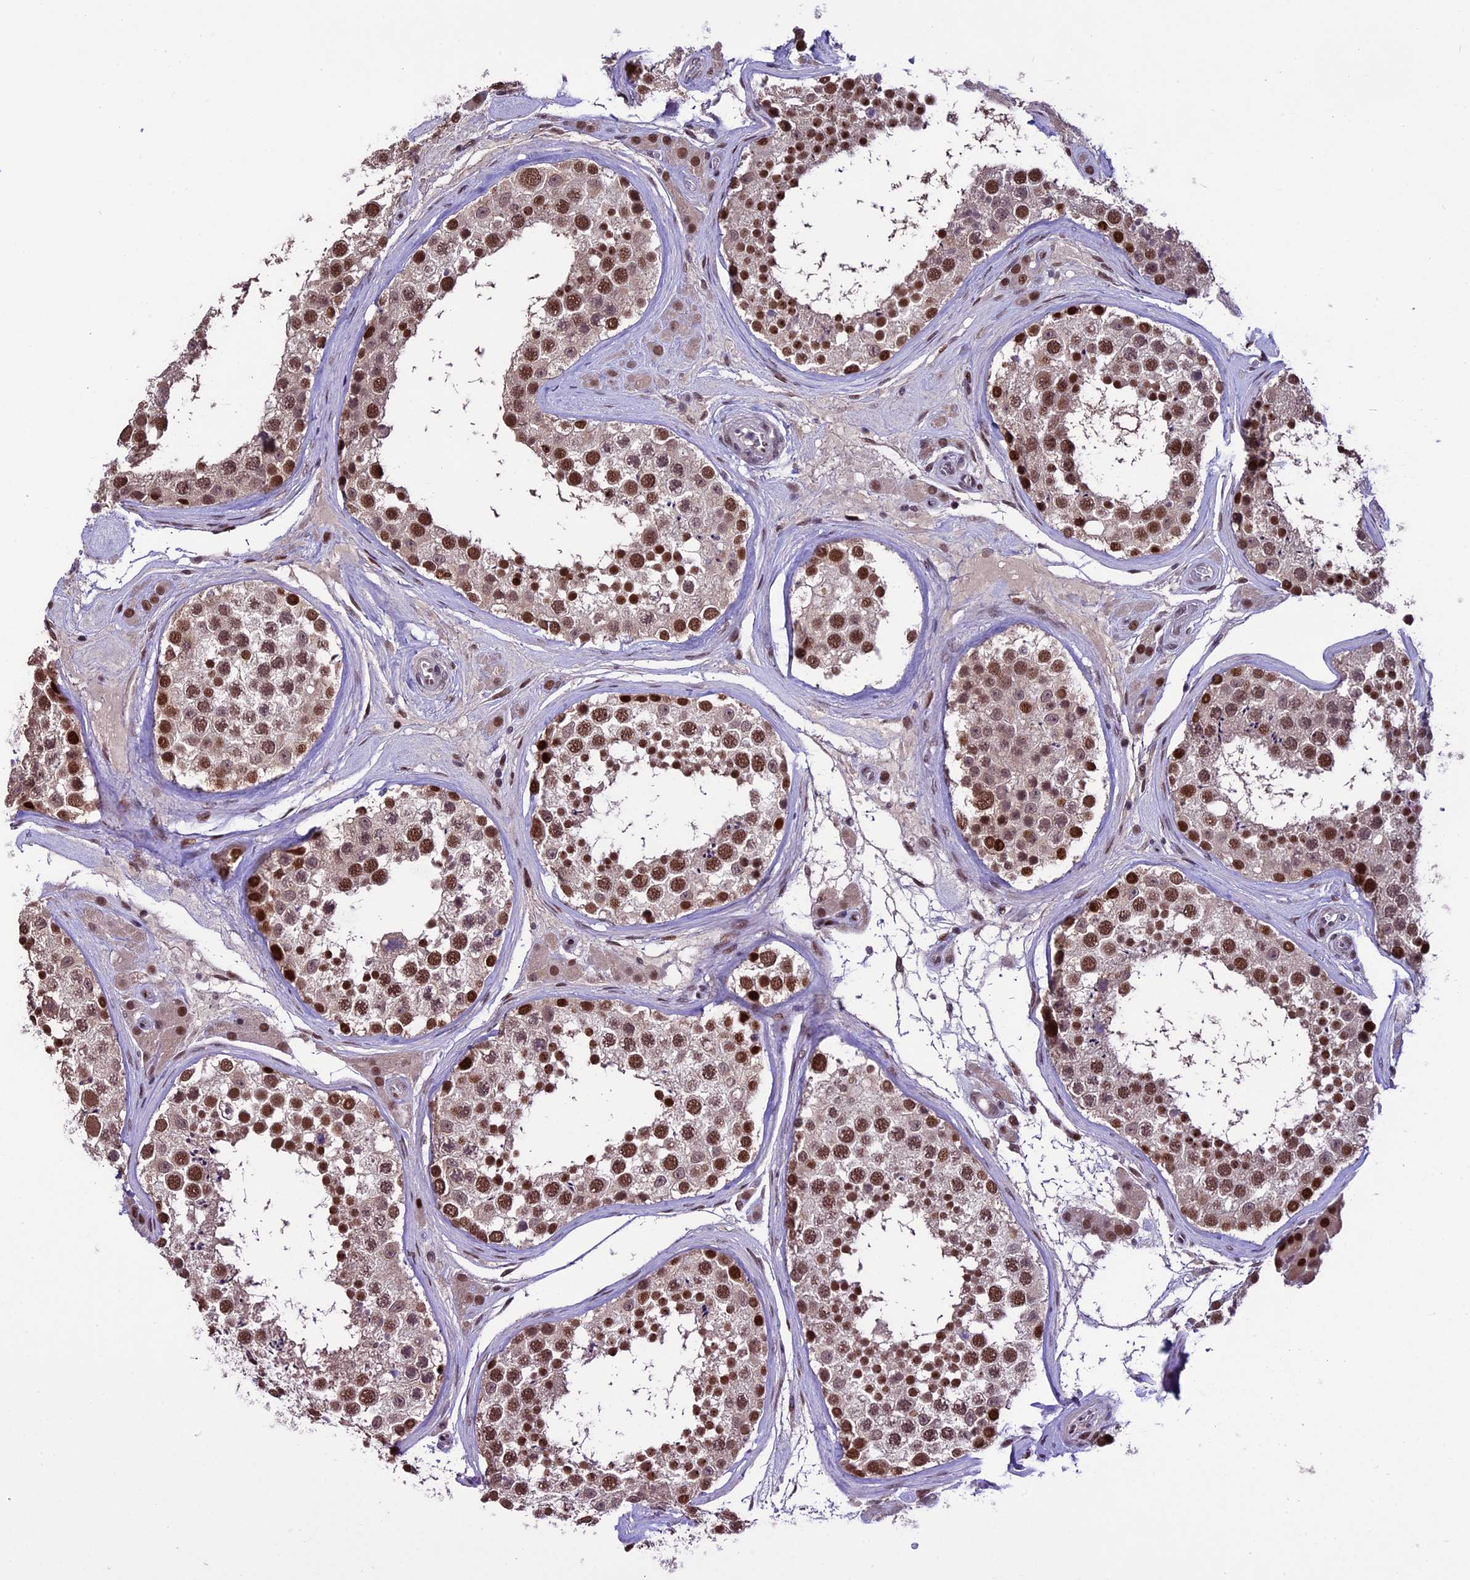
{"staining": {"intensity": "strong", "quantity": ">75%", "location": "nuclear"}, "tissue": "testis", "cell_type": "Cells in seminiferous ducts", "image_type": "normal", "snomed": [{"axis": "morphology", "description": "Normal tissue, NOS"}, {"axis": "topography", "description": "Testis"}], "caption": "Protein expression analysis of unremarkable human testis reveals strong nuclear positivity in about >75% of cells in seminiferous ducts. The staining was performed using DAB to visualize the protein expression in brown, while the nuclei were stained in blue with hematoxylin (Magnification: 20x).", "gene": "TCP11L2", "patient": {"sex": "male", "age": 46}}